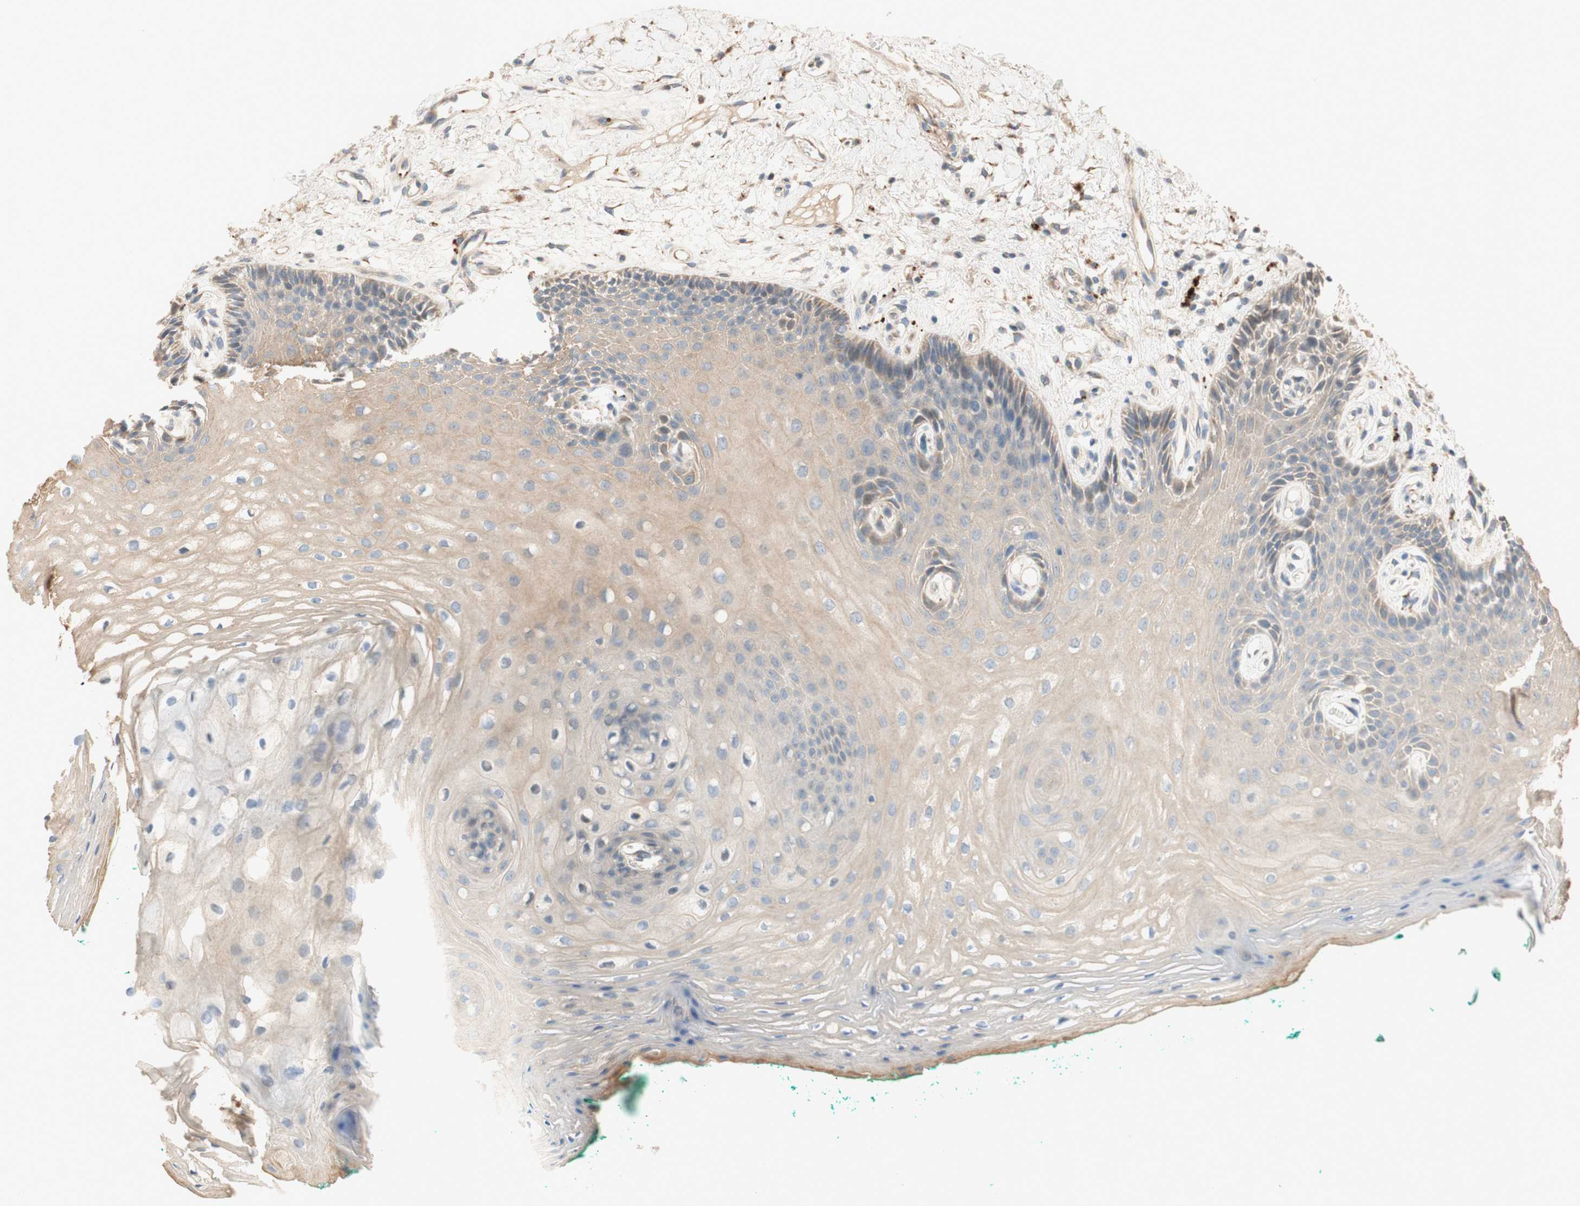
{"staining": {"intensity": "weak", "quantity": ">75%", "location": "cytoplasmic/membranous"}, "tissue": "oral mucosa", "cell_type": "Squamous epithelial cells", "image_type": "normal", "snomed": [{"axis": "morphology", "description": "Normal tissue, NOS"}, {"axis": "topography", "description": "Skeletal muscle"}, {"axis": "topography", "description": "Oral tissue"}, {"axis": "topography", "description": "Peripheral nerve tissue"}], "caption": "IHC photomicrograph of benign oral mucosa stained for a protein (brown), which demonstrates low levels of weak cytoplasmic/membranous staining in about >75% of squamous epithelial cells.", "gene": "PTPN21", "patient": {"sex": "female", "age": 84}}